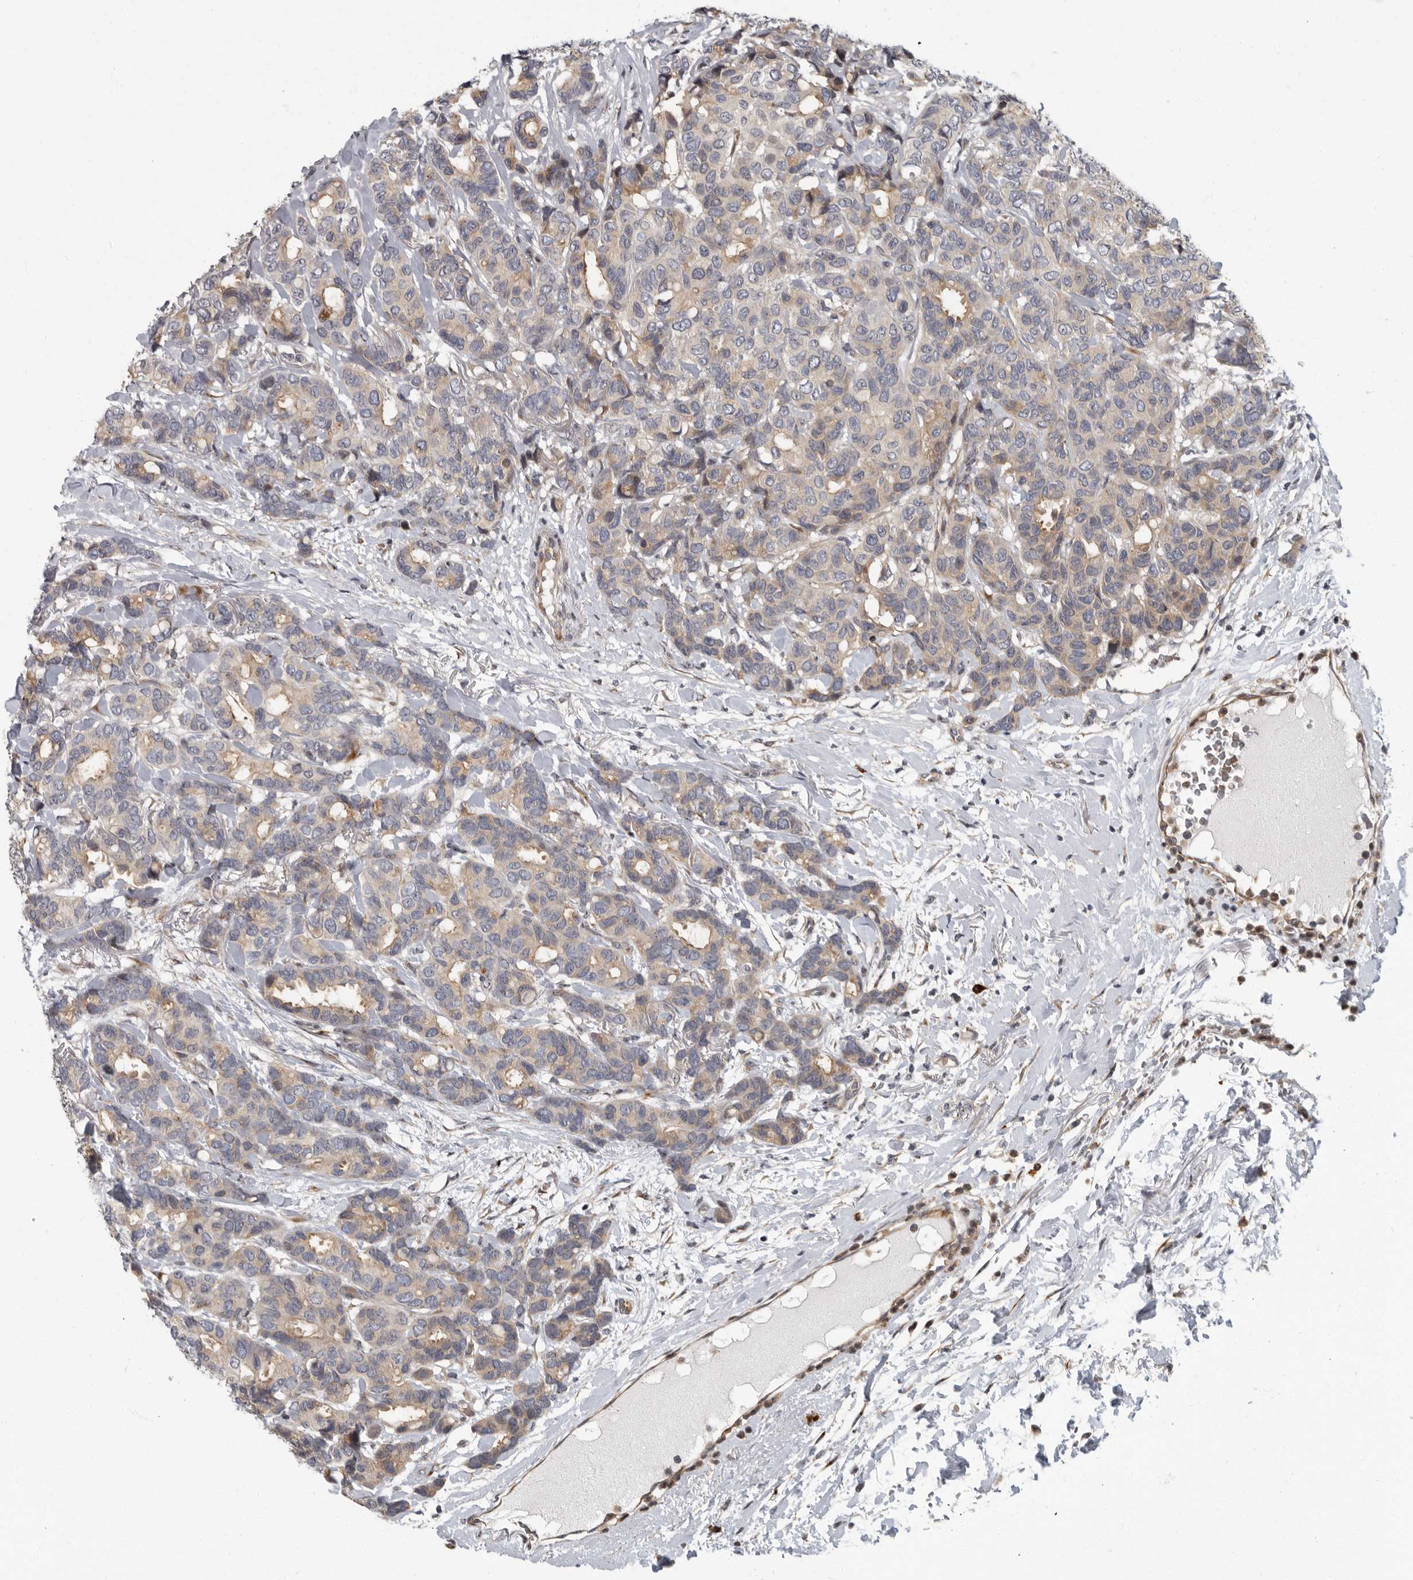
{"staining": {"intensity": "weak", "quantity": "25%-75%", "location": "cytoplasmic/membranous"}, "tissue": "breast cancer", "cell_type": "Tumor cells", "image_type": "cancer", "snomed": [{"axis": "morphology", "description": "Duct carcinoma"}, {"axis": "topography", "description": "Breast"}], "caption": "A photomicrograph of human breast cancer stained for a protein reveals weak cytoplasmic/membranous brown staining in tumor cells.", "gene": "PDCD11", "patient": {"sex": "female", "age": 87}}